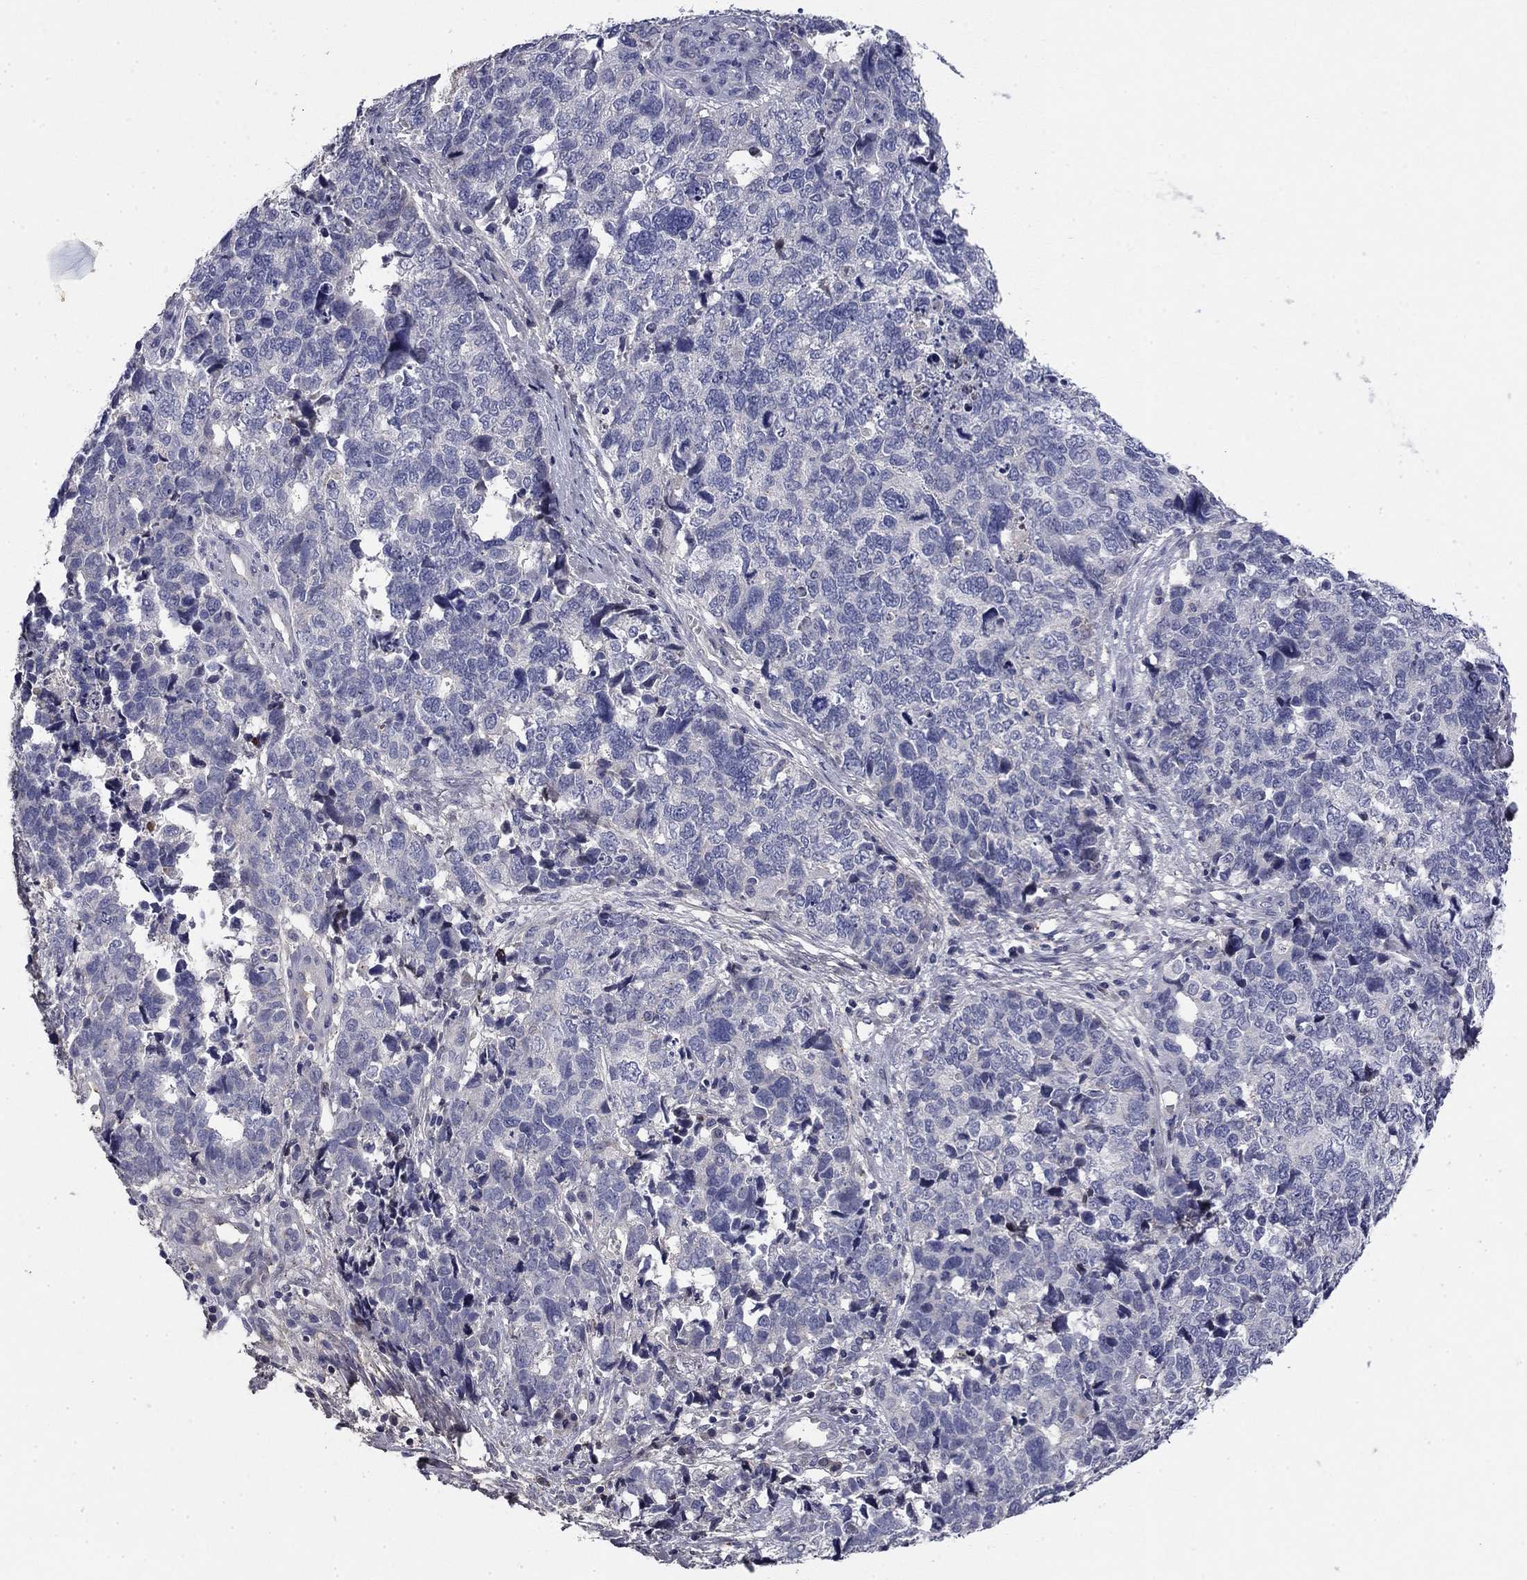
{"staining": {"intensity": "negative", "quantity": "none", "location": "none"}, "tissue": "cervical cancer", "cell_type": "Tumor cells", "image_type": "cancer", "snomed": [{"axis": "morphology", "description": "Squamous cell carcinoma, NOS"}, {"axis": "topography", "description": "Cervix"}], "caption": "This is an immunohistochemistry image of cervical cancer. There is no positivity in tumor cells.", "gene": "COL2A1", "patient": {"sex": "female", "age": 63}}